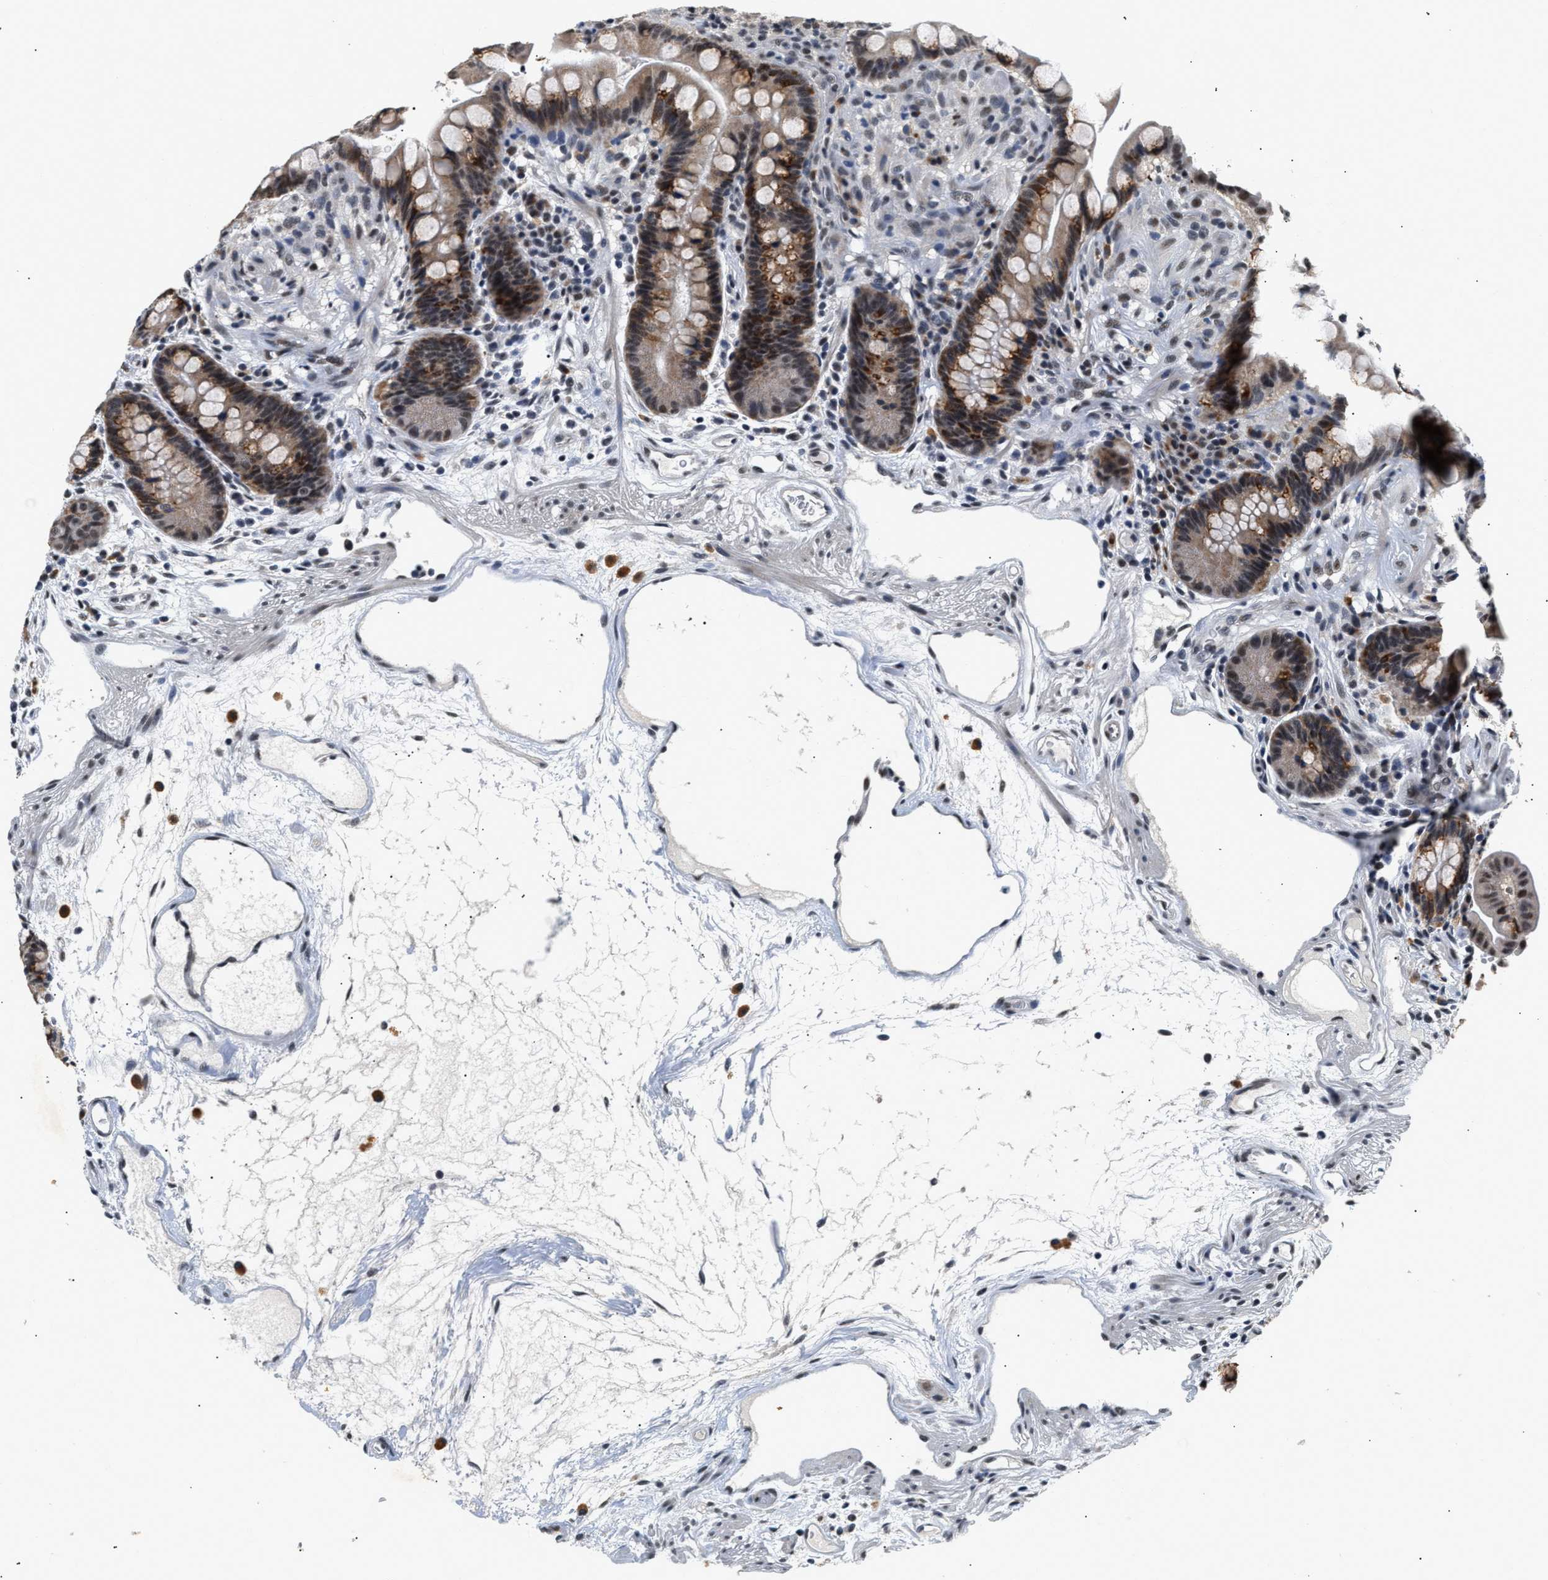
{"staining": {"intensity": "weak", "quantity": "25%-75%", "location": "cytoplasmic/membranous"}, "tissue": "colon", "cell_type": "Endothelial cells", "image_type": "normal", "snomed": [{"axis": "morphology", "description": "Normal tissue, NOS"}, {"axis": "topography", "description": "Colon"}], "caption": "High-magnification brightfield microscopy of unremarkable colon stained with DAB (3,3'-diaminobenzidine) (brown) and counterstained with hematoxylin (blue). endothelial cells exhibit weak cytoplasmic/membranous positivity is seen in about25%-75% of cells. The staining was performed using DAB (3,3'-diaminobenzidine) to visualize the protein expression in brown, while the nuclei were stained in blue with hematoxylin (Magnification: 20x).", "gene": "THOC1", "patient": {"sex": "male", "age": 73}}